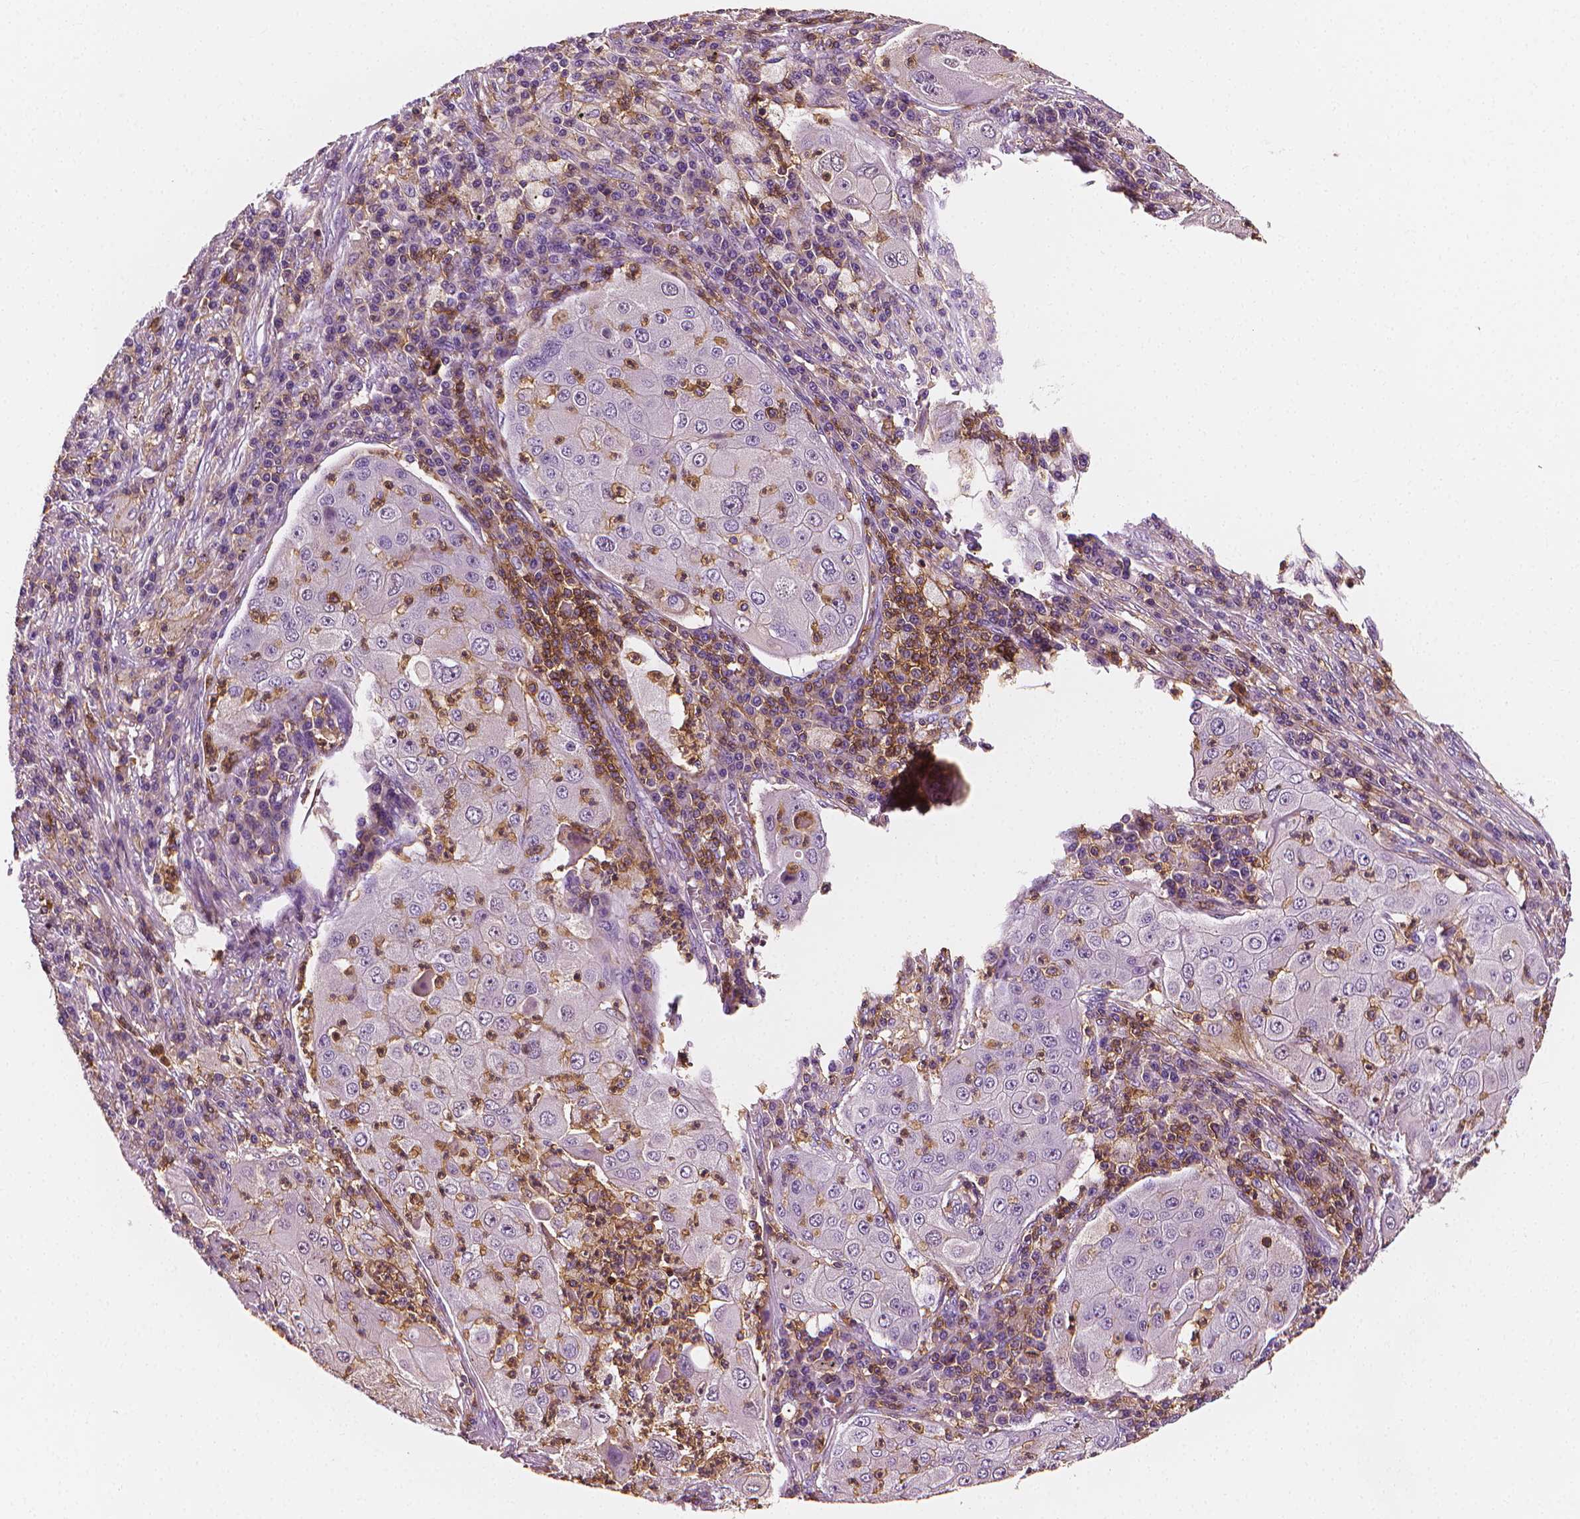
{"staining": {"intensity": "negative", "quantity": "none", "location": "none"}, "tissue": "lung cancer", "cell_type": "Tumor cells", "image_type": "cancer", "snomed": [{"axis": "morphology", "description": "Squamous cell carcinoma, NOS"}, {"axis": "topography", "description": "Lung"}], "caption": "An IHC image of lung cancer is shown. There is no staining in tumor cells of lung cancer. Nuclei are stained in blue.", "gene": "PTPRC", "patient": {"sex": "female", "age": 59}}